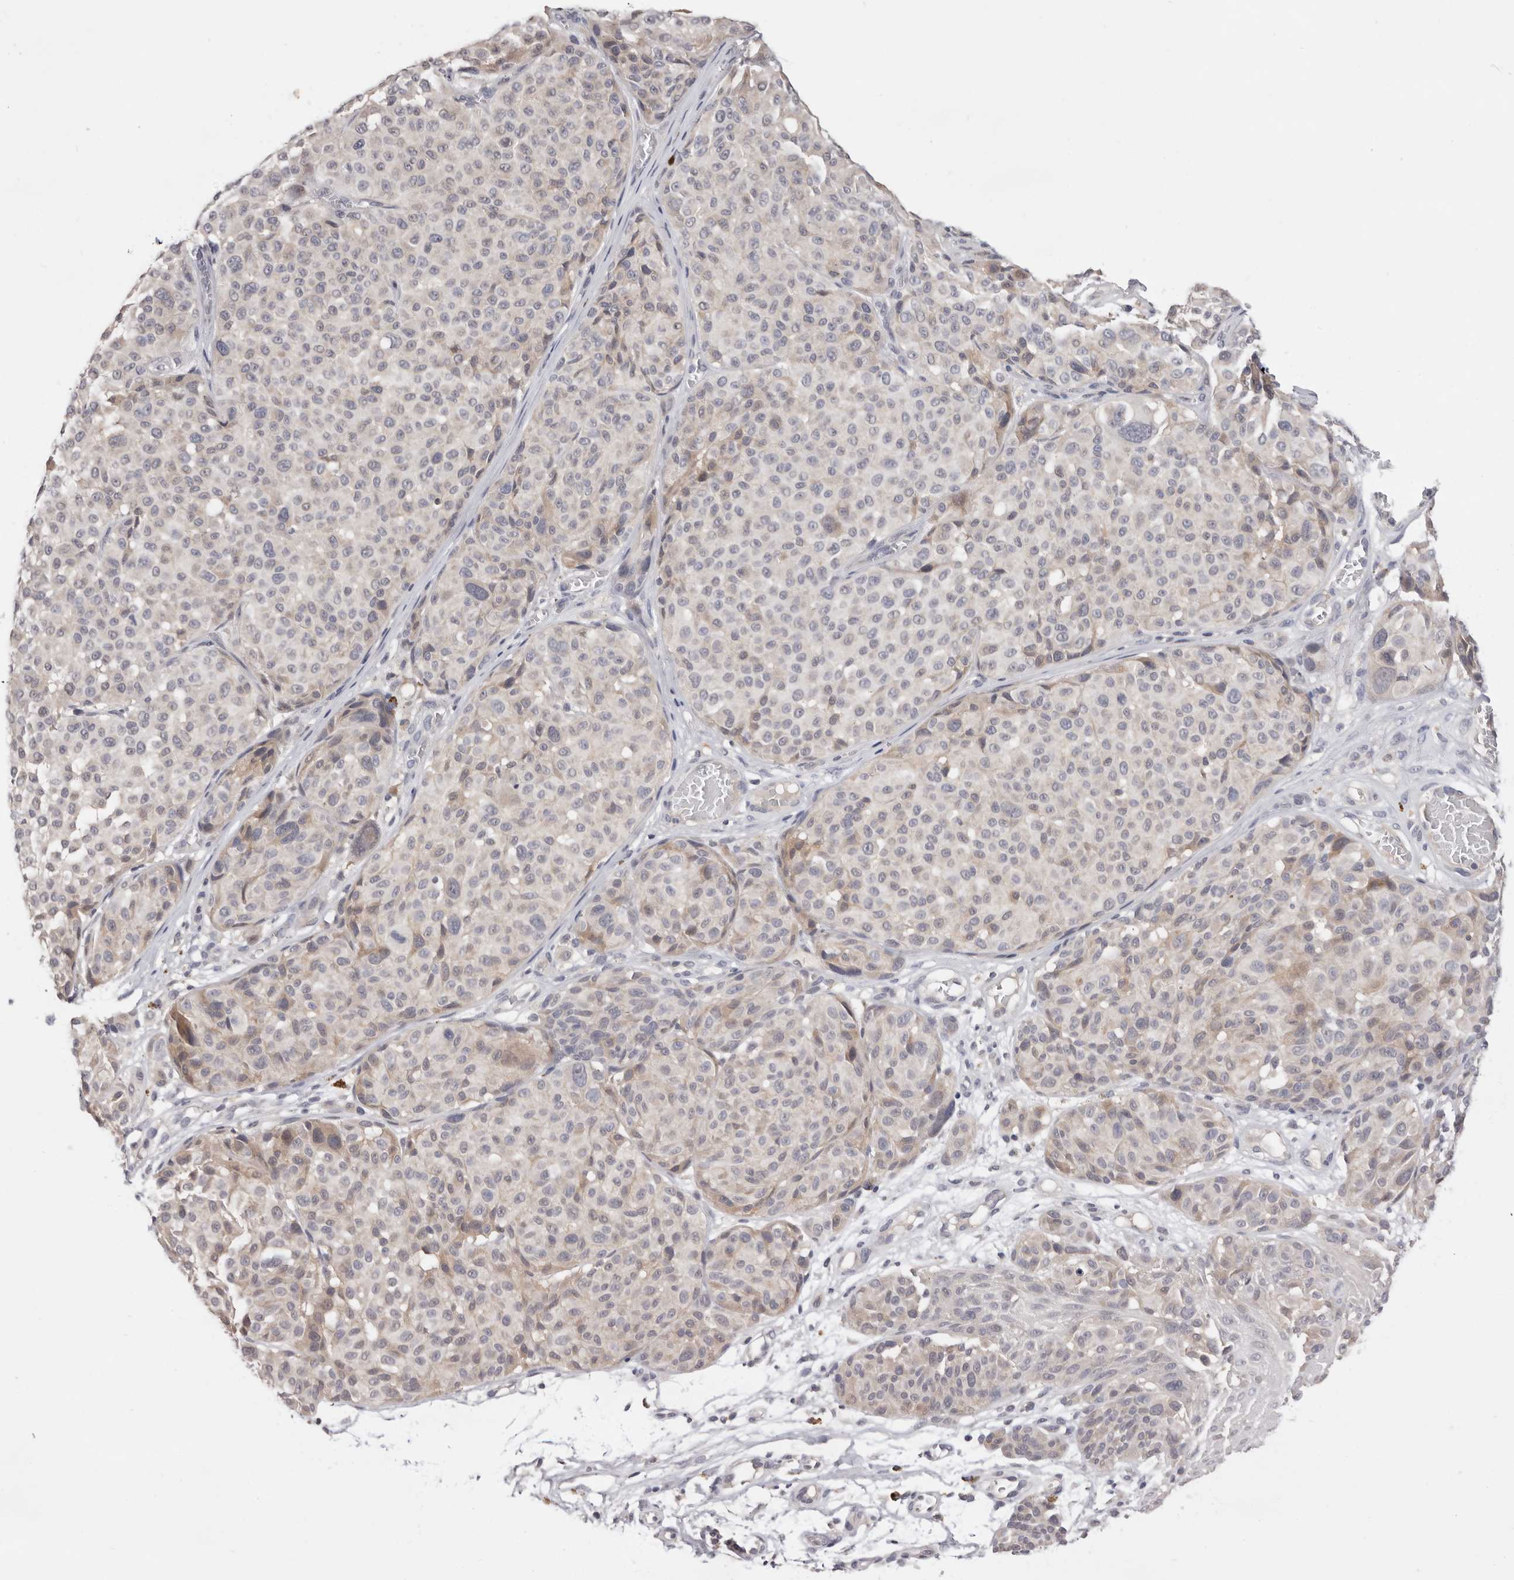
{"staining": {"intensity": "negative", "quantity": "none", "location": "none"}, "tissue": "melanoma", "cell_type": "Tumor cells", "image_type": "cancer", "snomed": [{"axis": "morphology", "description": "Malignant melanoma, NOS"}, {"axis": "topography", "description": "Skin"}], "caption": "The histopathology image reveals no significant staining in tumor cells of melanoma.", "gene": "DOP1A", "patient": {"sex": "male", "age": 83}}